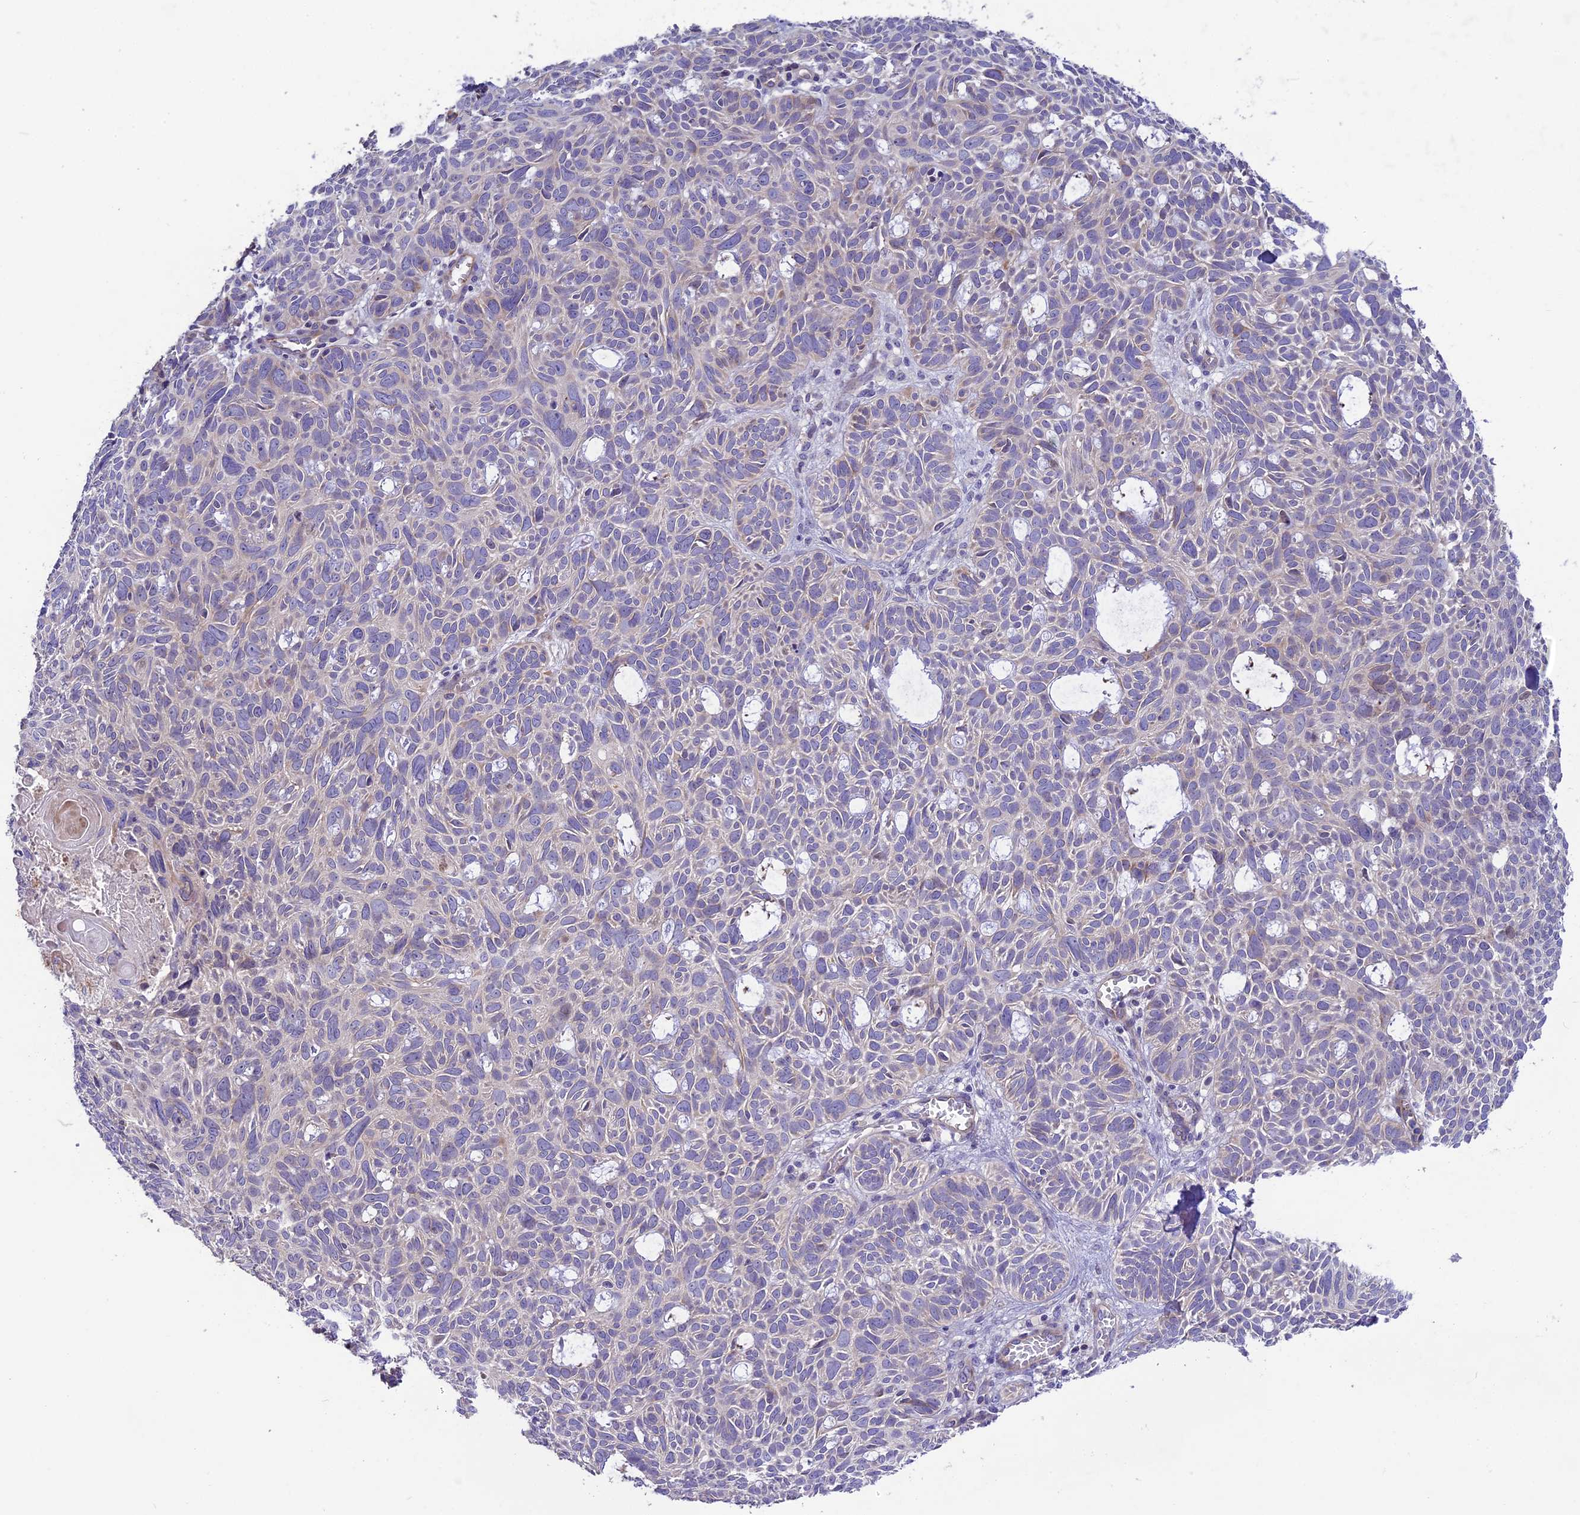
{"staining": {"intensity": "moderate", "quantity": "<25%", "location": "cytoplasmic/membranous"}, "tissue": "skin cancer", "cell_type": "Tumor cells", "image_type": "cancer", "snomed": [{"axis": "morphology", "description": "Basal cell carcinoma"}, {"axis": "topography", "description": "Skin"}], "caption": "Tumor cells reveal low levels of moderate cytoplasmic/membranous expression in about <25% of cells in skin cancer.", "gene": "CD99L2", "patient": {"sex": "male", "age": 69}}